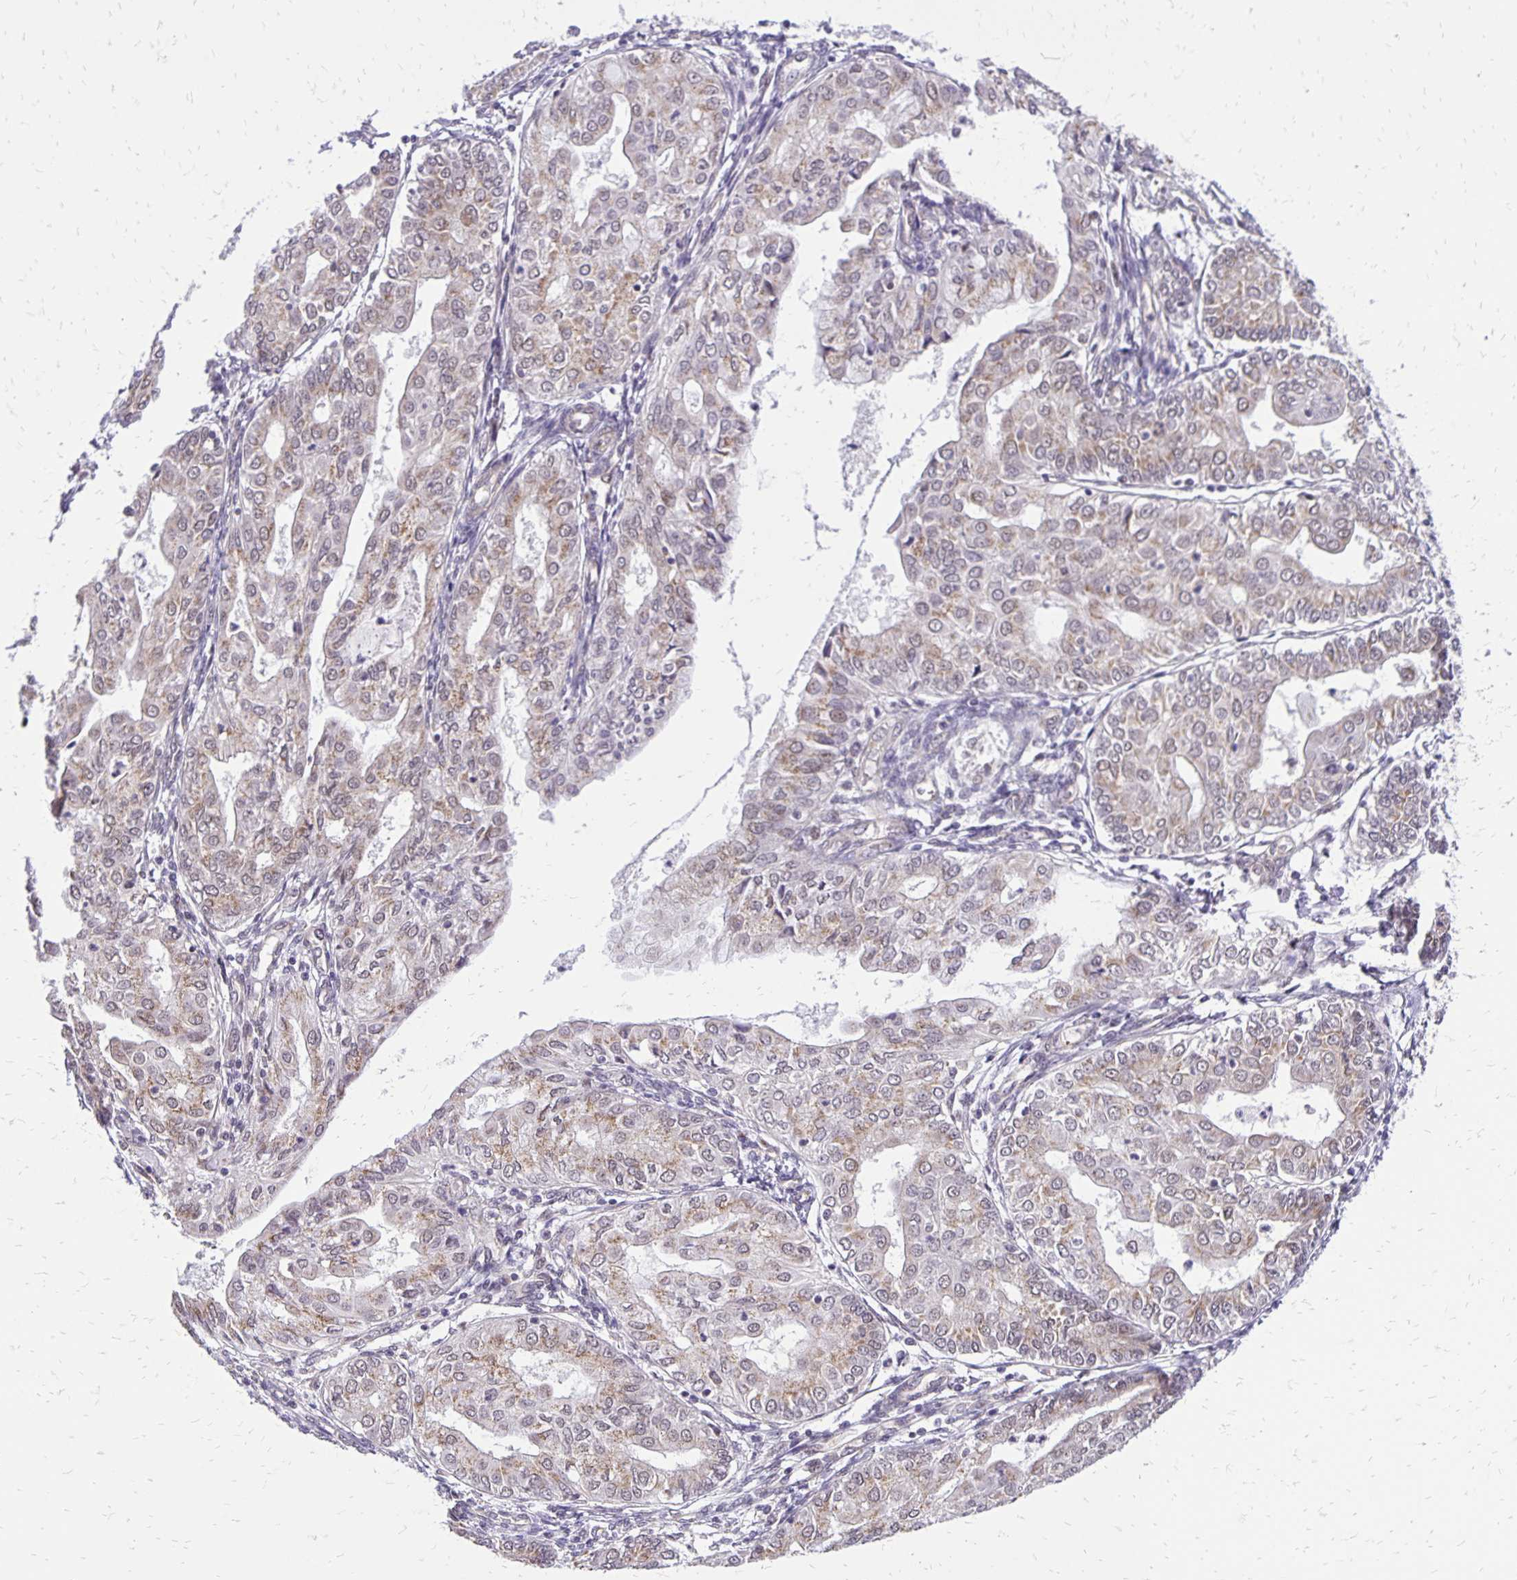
{"staining": {"intensity": "weak", "quantity": "25%-75%", "location": "cytoplasmic/membranous"}, "tissue": "endometrial cancer", "cell_type": "Tumor cells", "image_type": "cancer", "snomed": [{"axis": "morphology", "description": "Adenocarcinoma, NOS"}, {"axis": "topography", "description": "Endometrium"}], "caption": "Human endometrial adenocarcinoma stained with a brown dye exhibits weak cytoplasmic/membranous positive expression in about 25%-75% of tumor cells.", "gene": "GOLGA5", "patient": {"sex": "female", "age": 68}}